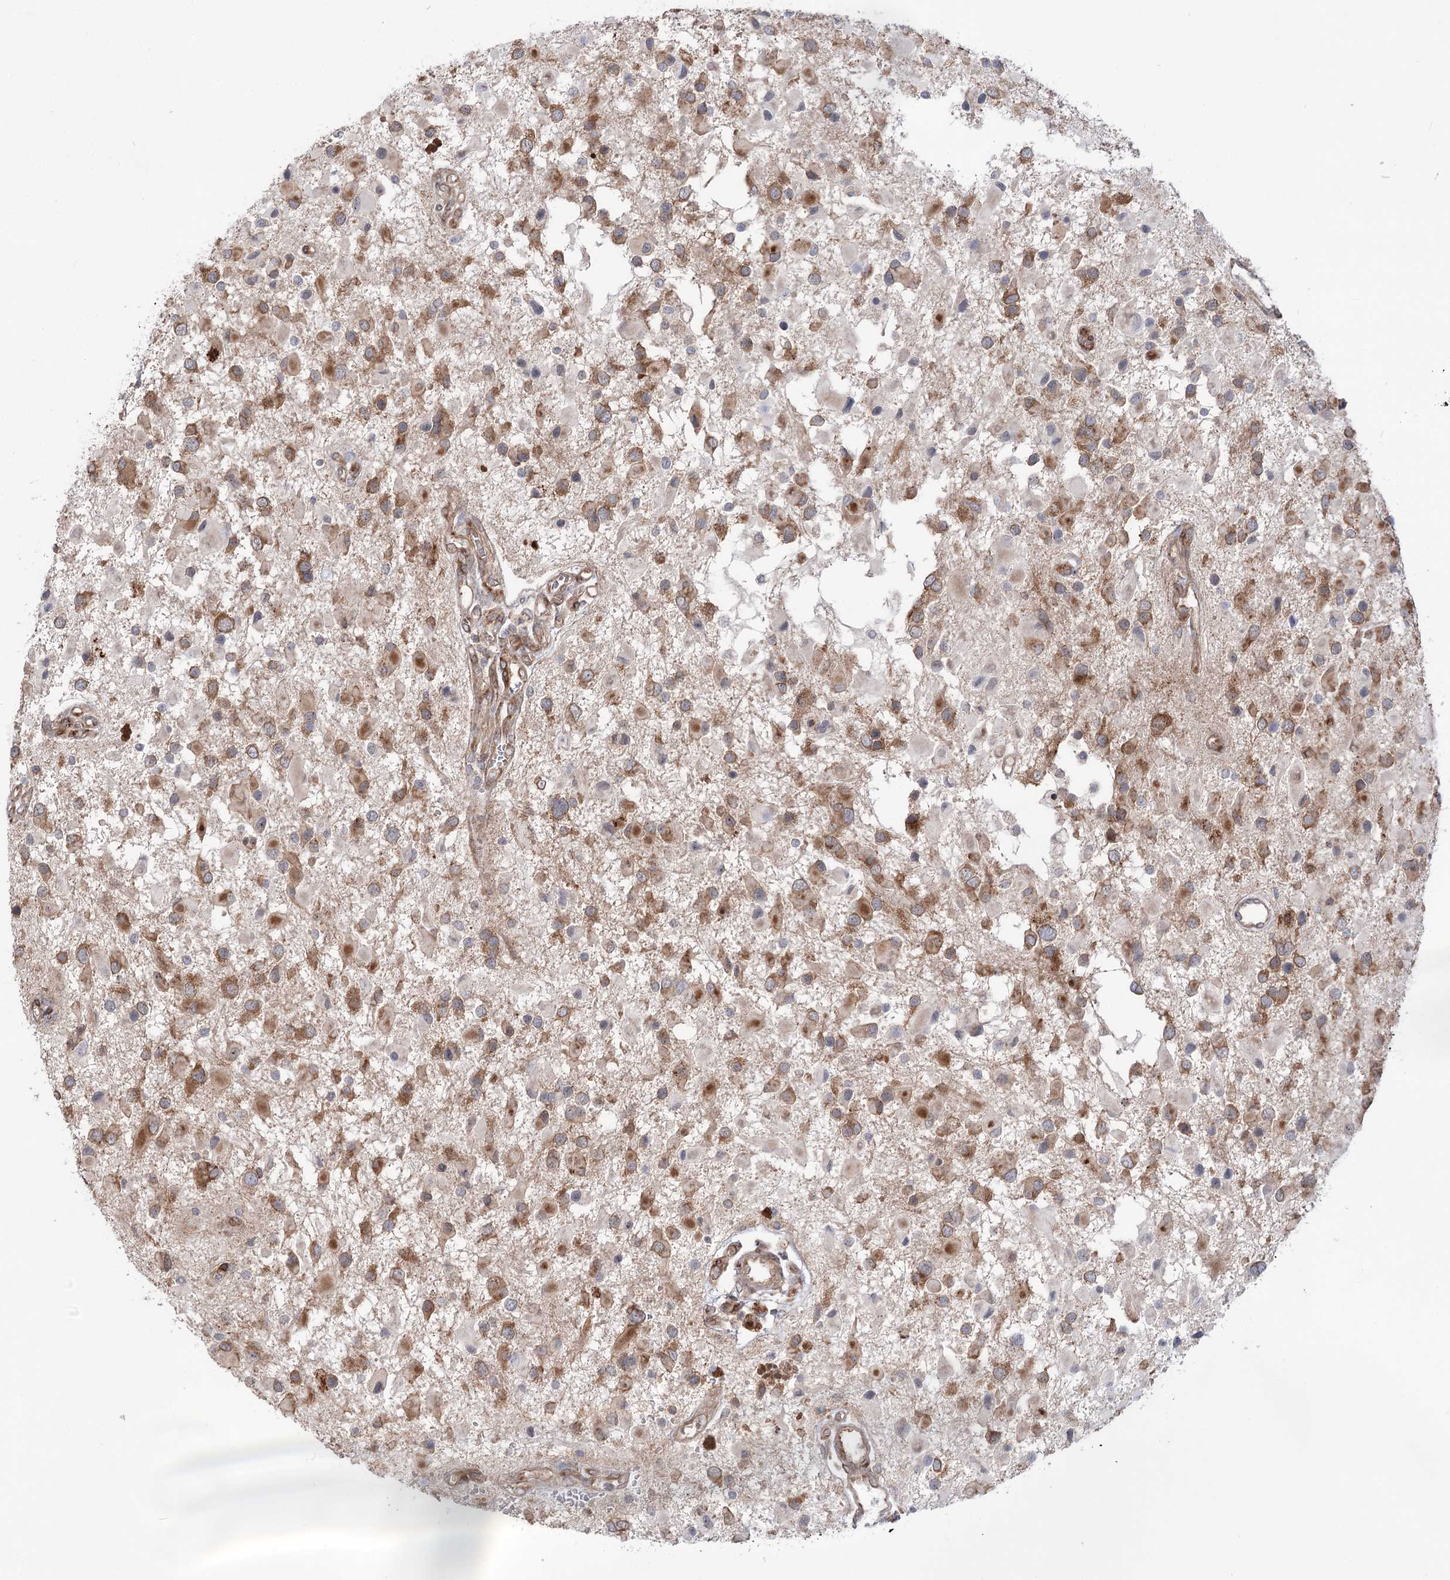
{"staining": {"intensity": "moderate", "quantity": ">75%", "location": "cytoplasmic/membranous"}, "tissue": "glioma", "cell_type": "Tumor cells", "image_type": "cancer", "snomed": [{"axis": "morphology", "description": "Glioma, malignant, High grade"}, {"axis": "topography", "description": "Brain"}], "caption": "Moderate cytoplasmic/membranous expression is present in approximately >75% of tumor cells in malignant glioma (high-grade). The staining was performed using DAB (3,3'-diaminobenzidine) to visualize the protein expression in brown, while the nuclei were stained in blue with hematoxylin (Magnification: 20x).", "gene": "VWA2", "patient": {"sex": "male", "age": 53}}